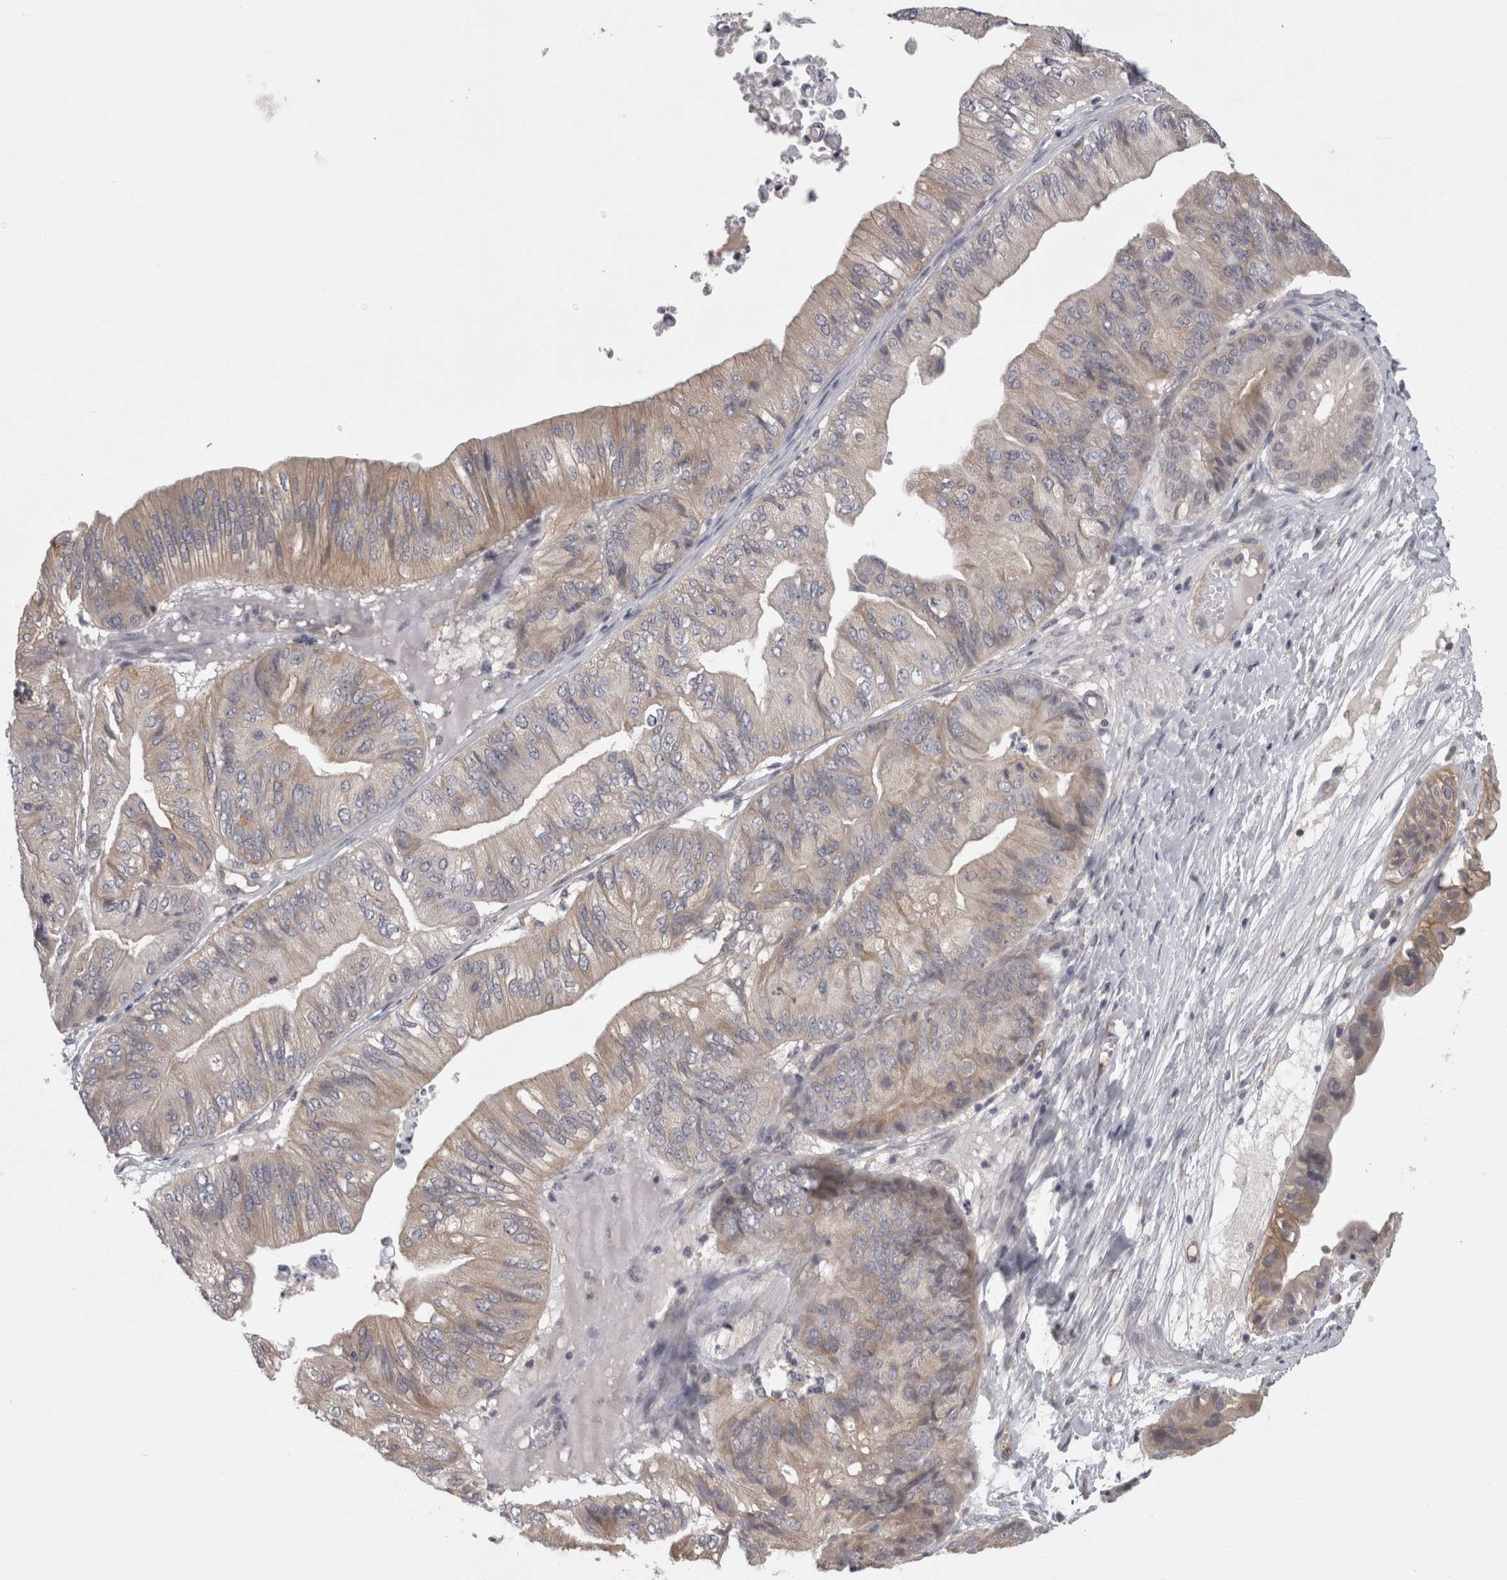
{"staining": {"intensity": "weak", "quantity": "<25%", "location": "cytoplasmic/membranous"}, "tissue": "ovarian cancer", "cell_type": "Tumor cells", "image_type": "cancer", "snomed": [{"axis": "morphology", "description": "Cystadenocarcinoma, mucinous, NOS"}, {"axis": "topography", "description": "Ovary"}], "caption": "Image shows no significant protein staining in tumor cells of mucinous cystadenocarcinoma (ovarian).", "gene": "LYZL6", "patient": {"sex": "female", "age": 61}}